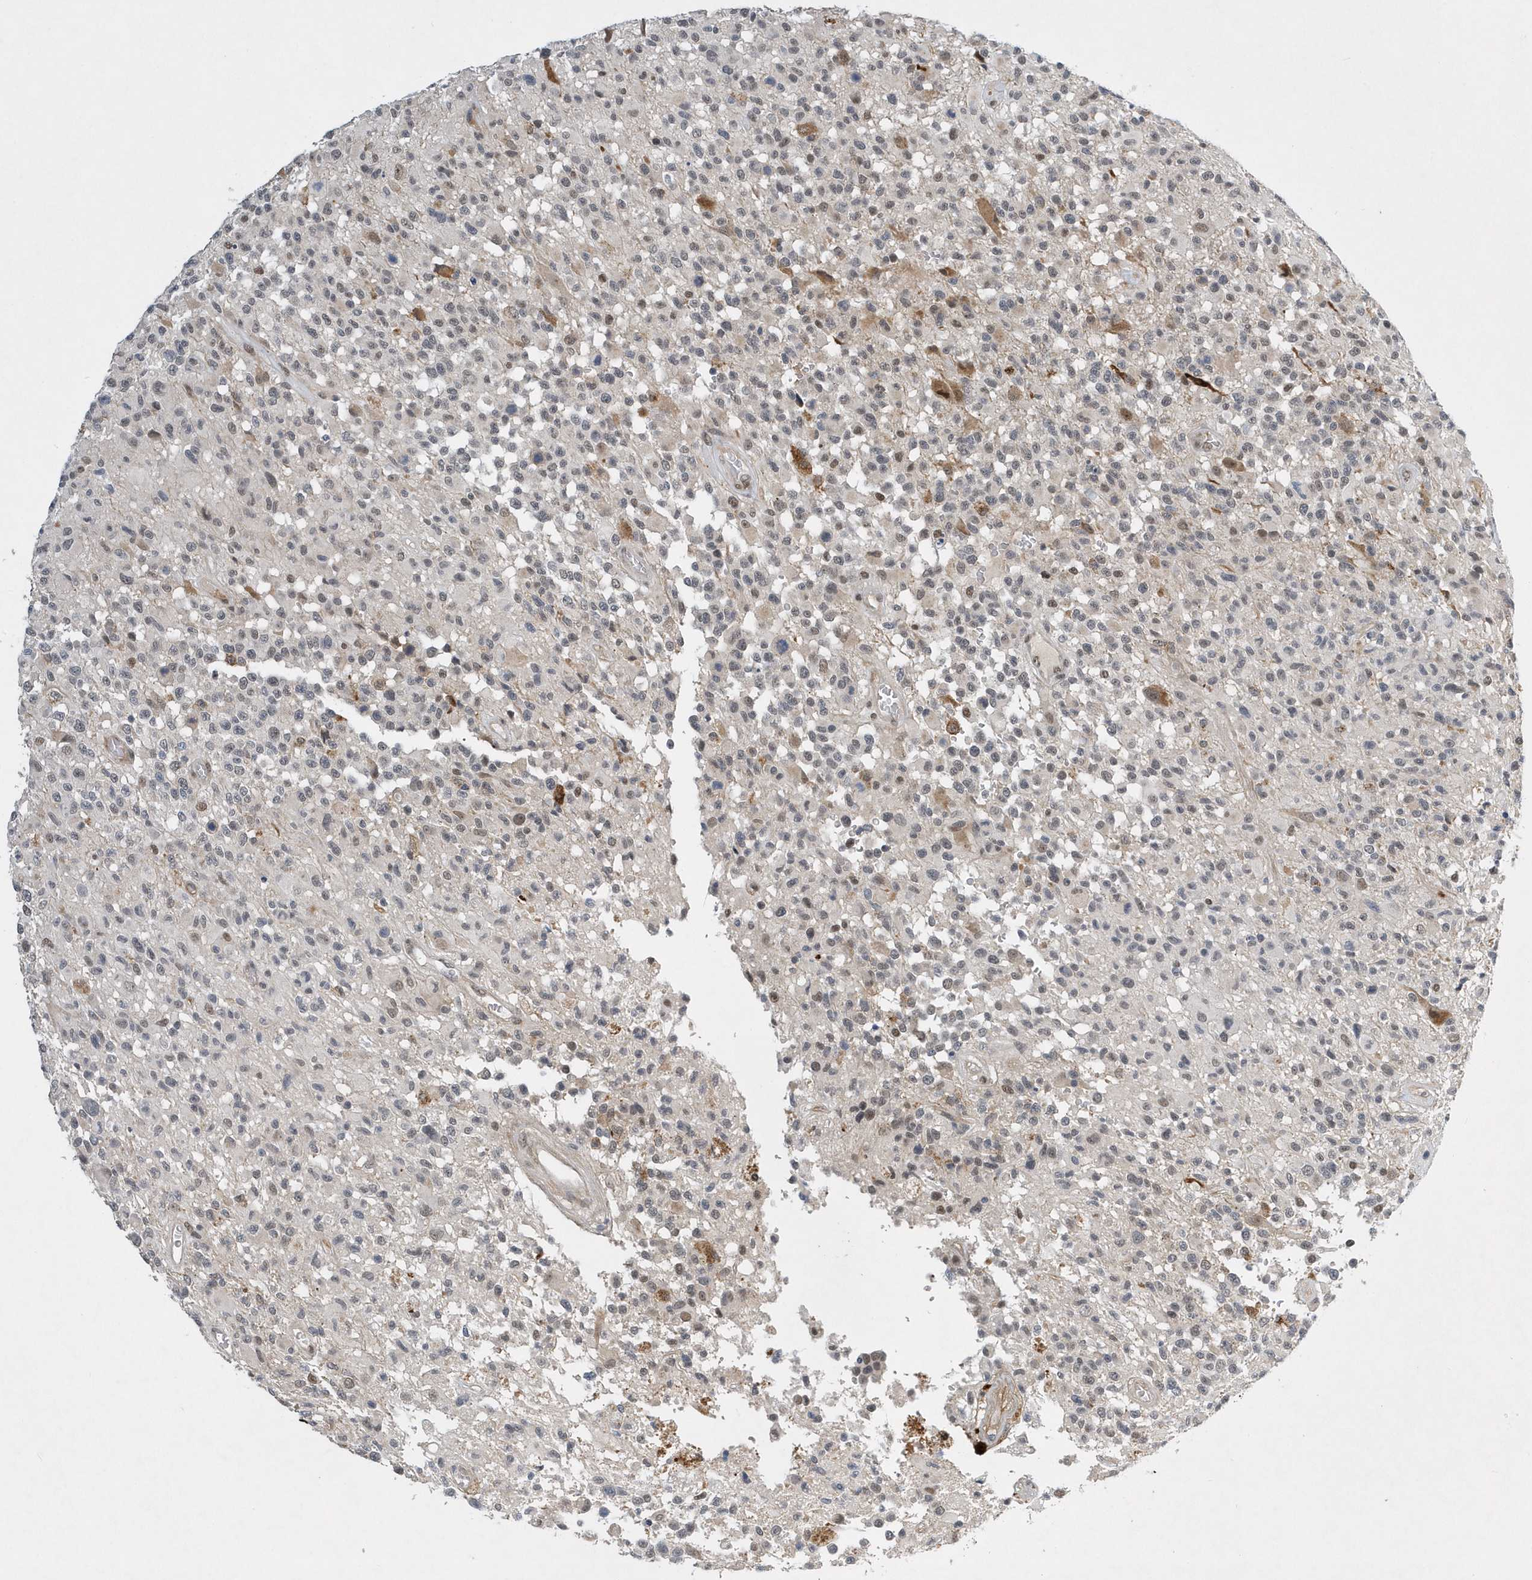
{"staining": {"intensity": "weak", "quantity": "<25%", "location": "nuclear"}, "tissue": "glioma", "cell_type": "Tumor cells", "image_type": "cancer", "snomed": [{"axis": "morphology", "description": "Glioma, malignant, High grade"}, {"axis": "morphology", "description": "Glioblastoma, NOS"}, {"axis": "topography", "description": "Brain"}], "caption": "Immunohistochemistry micrograph of malignant glioma (high-grade) stained for a protein (brown), which reveals no expression in tumor cells.", "gene": "FAM217A", "patient": {"sex": "male", "age": 60}}